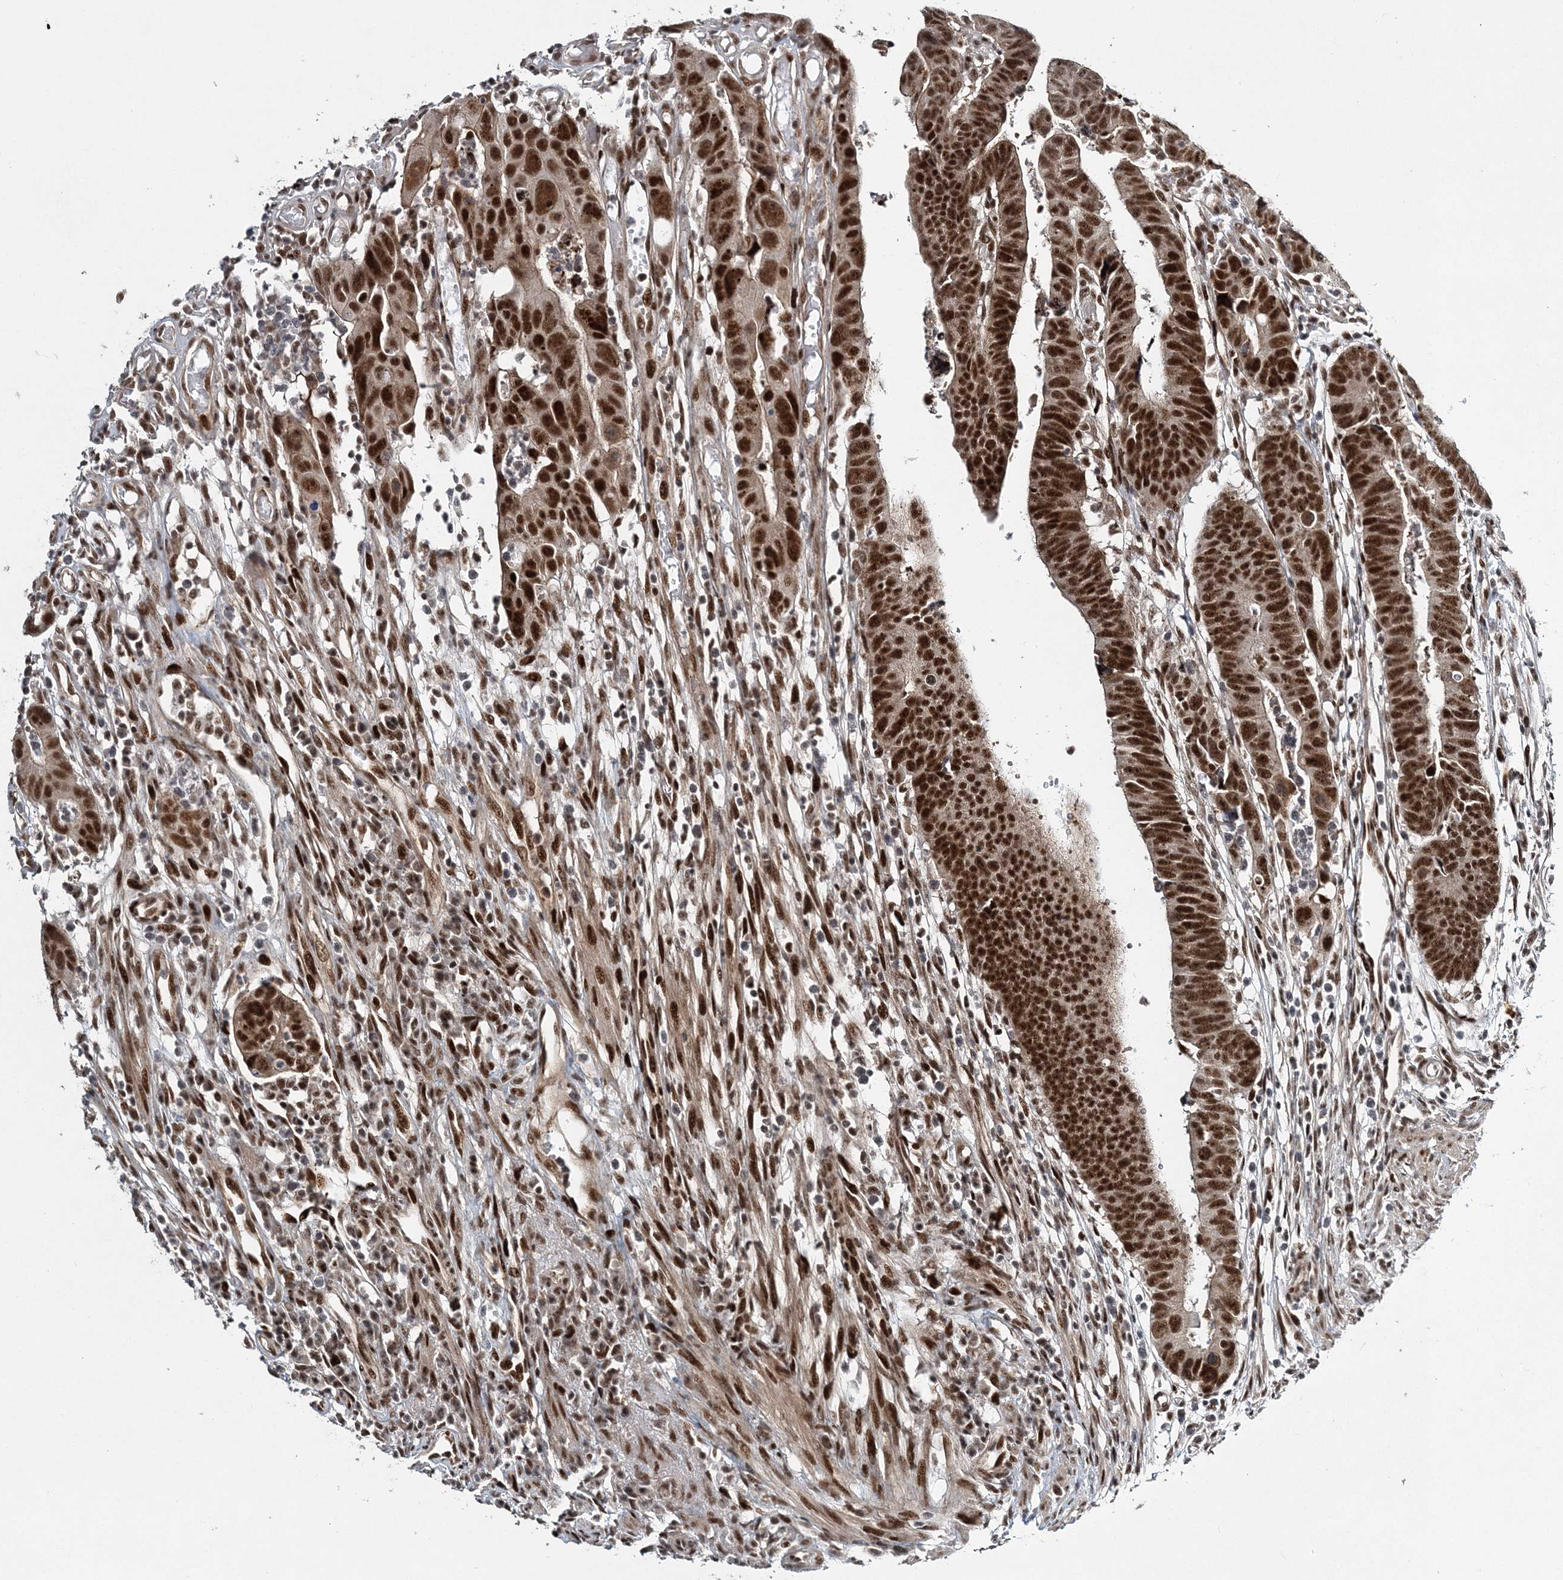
{"staining": {"intensity": "strong", "quantity": ">75%", "location": "nuclear"}, "tissue": "colorectal cancer", "cell_type": "Tumor cells", "image_type": "cancer", "snomed": [{"axis": "morphology", "description": "Adenocarcinoma, NOS"}, {"axis": "topography", "description": "Rectum"}], "caption": "Colorectal cancer (adenocarcinoma) stained with IHC displays strong nuclear staining in about >75% of tumor cells. (Stains: DAB (3,3'-diaminobenzidine) in brown, nuclei in blue, Microscopy: brightfield microscopy at high magnification).", "gene": "CWC22", "patient": {"sex": "female", "age": 65}}